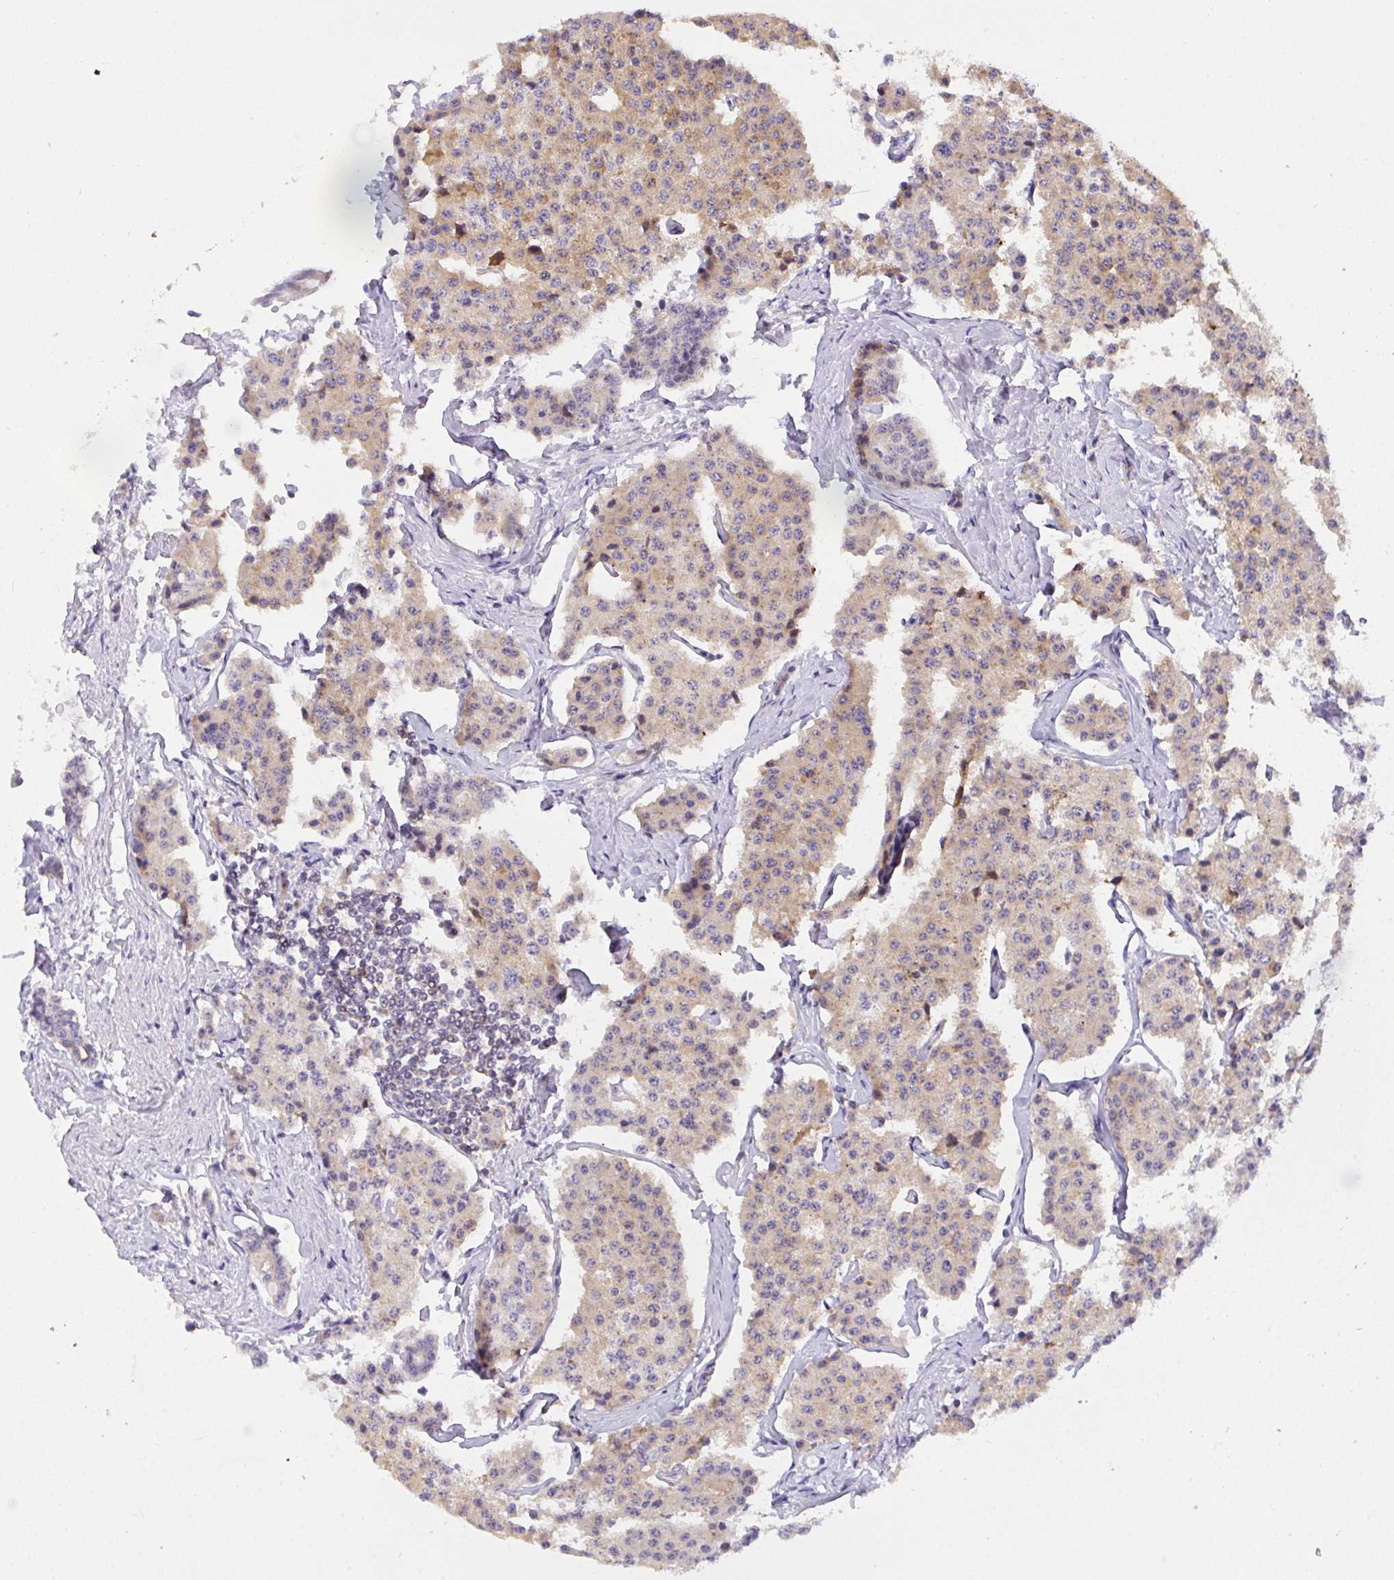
{"staining": {"intensity": "weak", "quantity": ">75%", "location": "cytoplasmic/membranous"}, "tissue": "carcinoid", "cell_type": "Tumor cells", "image_type": "cancer", "snomed": [{"axis": "morphology", "description": "Carcinoid, malignant, NOS"}, {"axis": "topography", "description": "Small intestine"}], "caption": "A high-resolution photomicrograph shows immunohistochemistry staining of carcinoid (malignant), which demonstrates weak cytoplasmic/membranous expression in approximately >75% of tumor cells. The staining was performed using DAB, with brown indicating positive protein expression. Nuclei are stained blue with hematoxylin.", "gene": "ZNF554", "patient": {"sex": "female", "age": 65}}